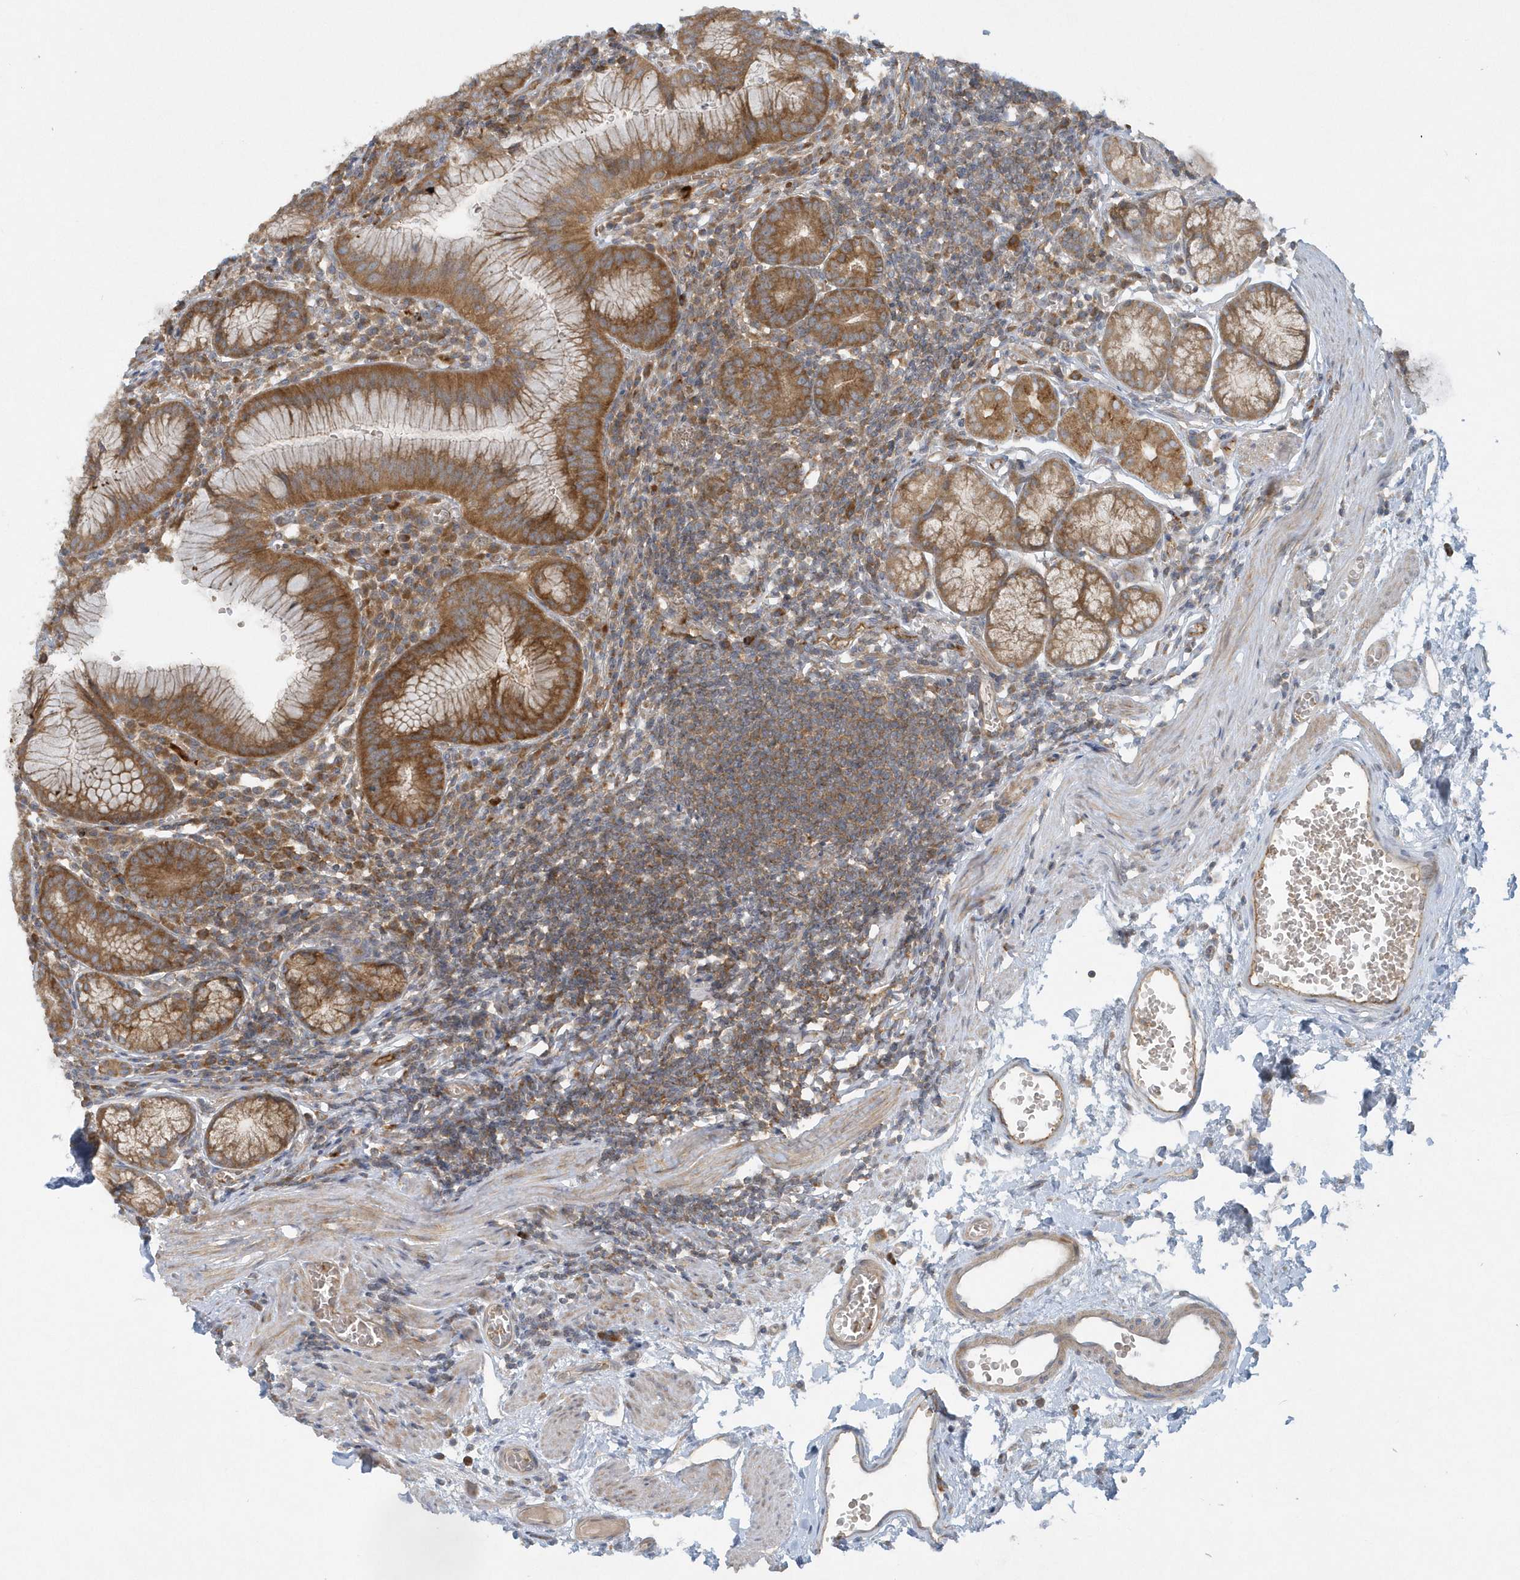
{"staining": {"intensity": "moderate", "quantity": ">75%", "location": "cytoplasmic/membranous"}, "tissue": "stomach", "cell_type": "Glandular cells", "image_type": "normal", "snomed": [{"axis": "morphology", "description": "Normal tissue, NOS"}, {"axis": "topography", "description": "Stomach"}], "caption": "Immunohistochemistry (IHC) staining of benign stomach, which reveals medium levels of moderate cytoplasmic/membranous positivity in approximately >75% of glandular cells indicating moderate cytoplasmic/membranous protein staining. The staining was performed using DAB (3,3'-diaminobenzidine) (brown) for protein detection and nuclei were counterstained in hematoxylin (blue).", "gene": "CNOT10", "patient": {"sex": "male", "age": 55}}